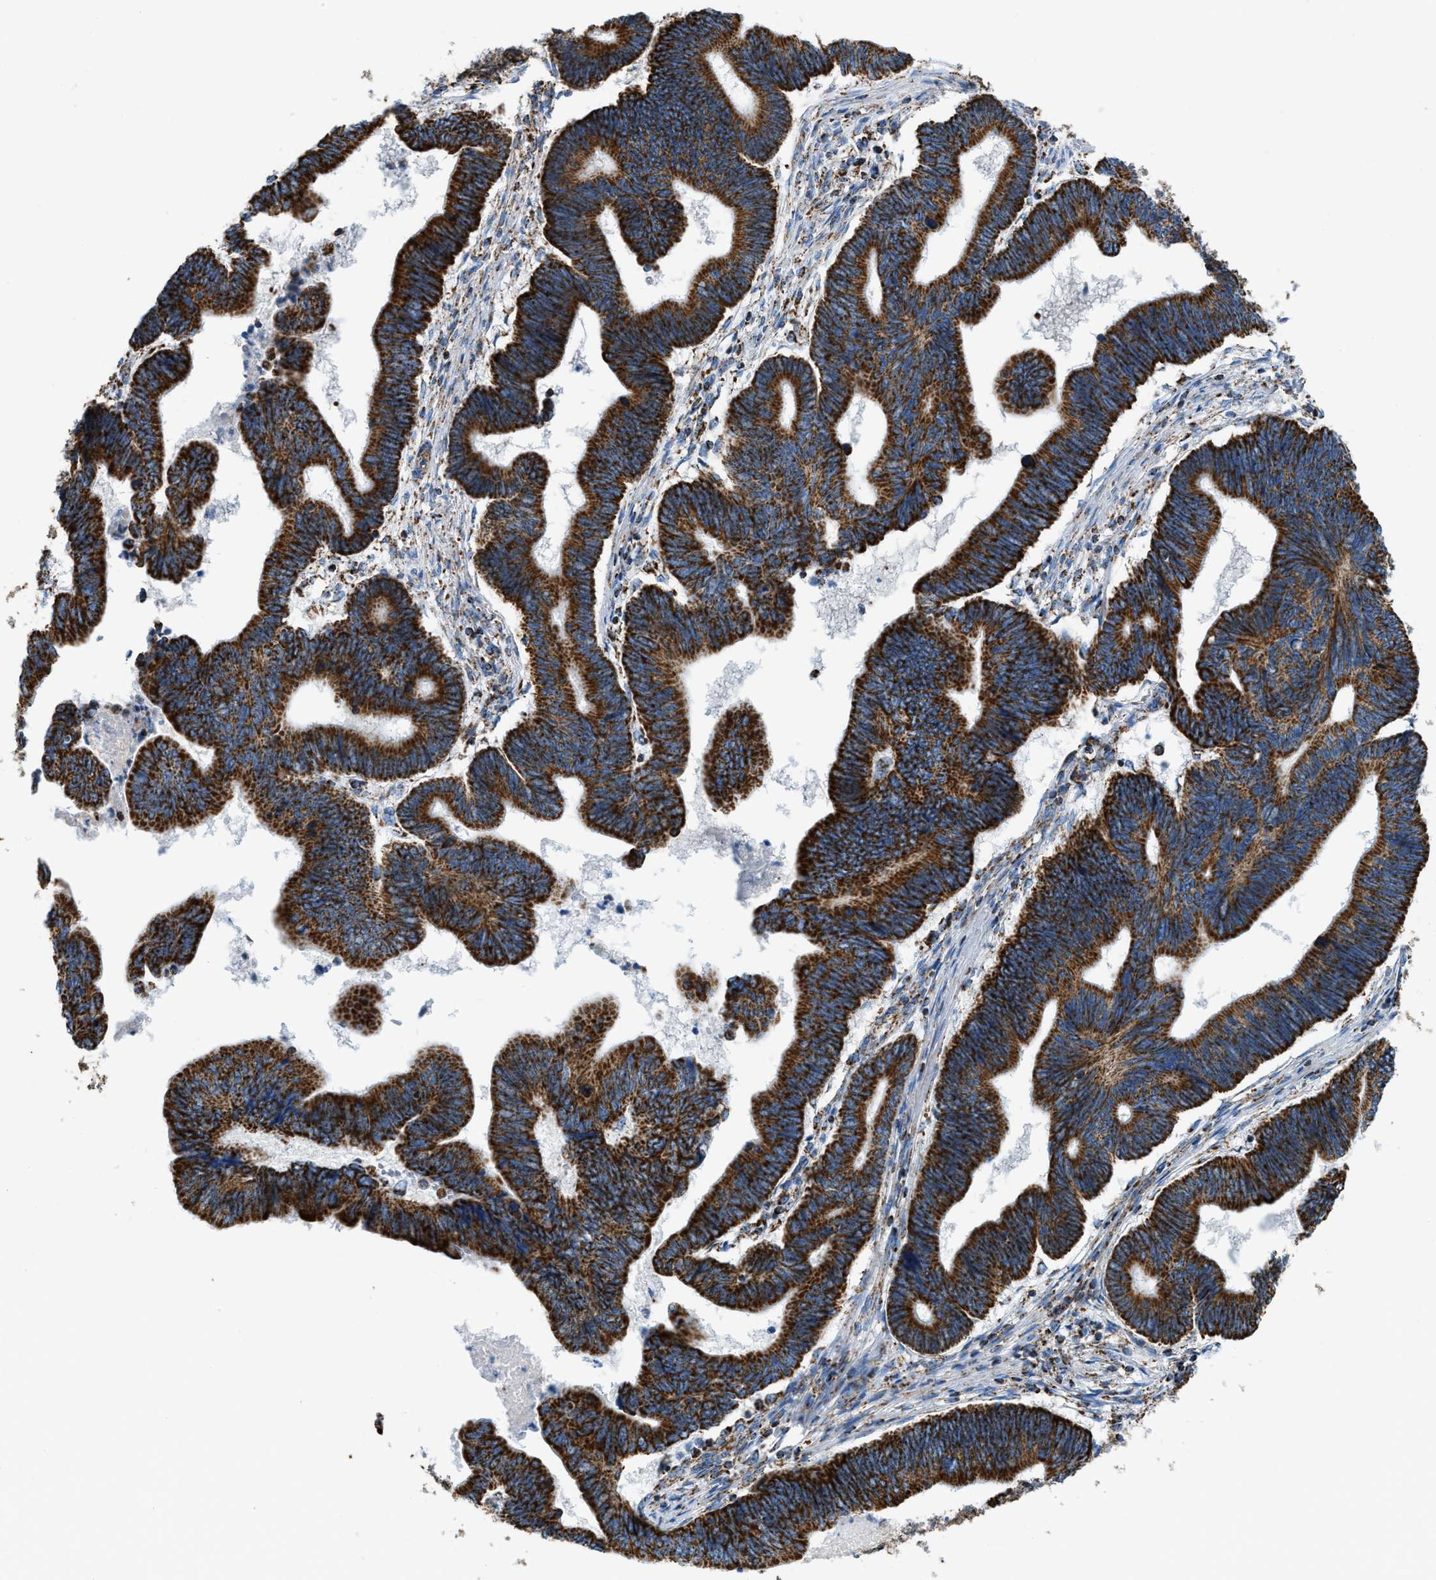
{"staining": {"intensity": "strong", "quantity": ">75%", "location": "cytoplasmic/membranous"}, "tissue": "pancreatic cancer", "cell_type": "Tumor cells", "image_type": "cancer", "snomed": [{"axis": "morphology", "description": "Adenocarcinoma, NOS"}, {"axis": "topography", "description": "Pancreas"}], "caption": "Protein positivity by immunohistochemistry exhibits strong cytoplasmic/membranous expression in about >75% of tumor cells in pancreatic cancer.", "gene": "ETFB", "patient": {"sex": "female", "age": 70}}